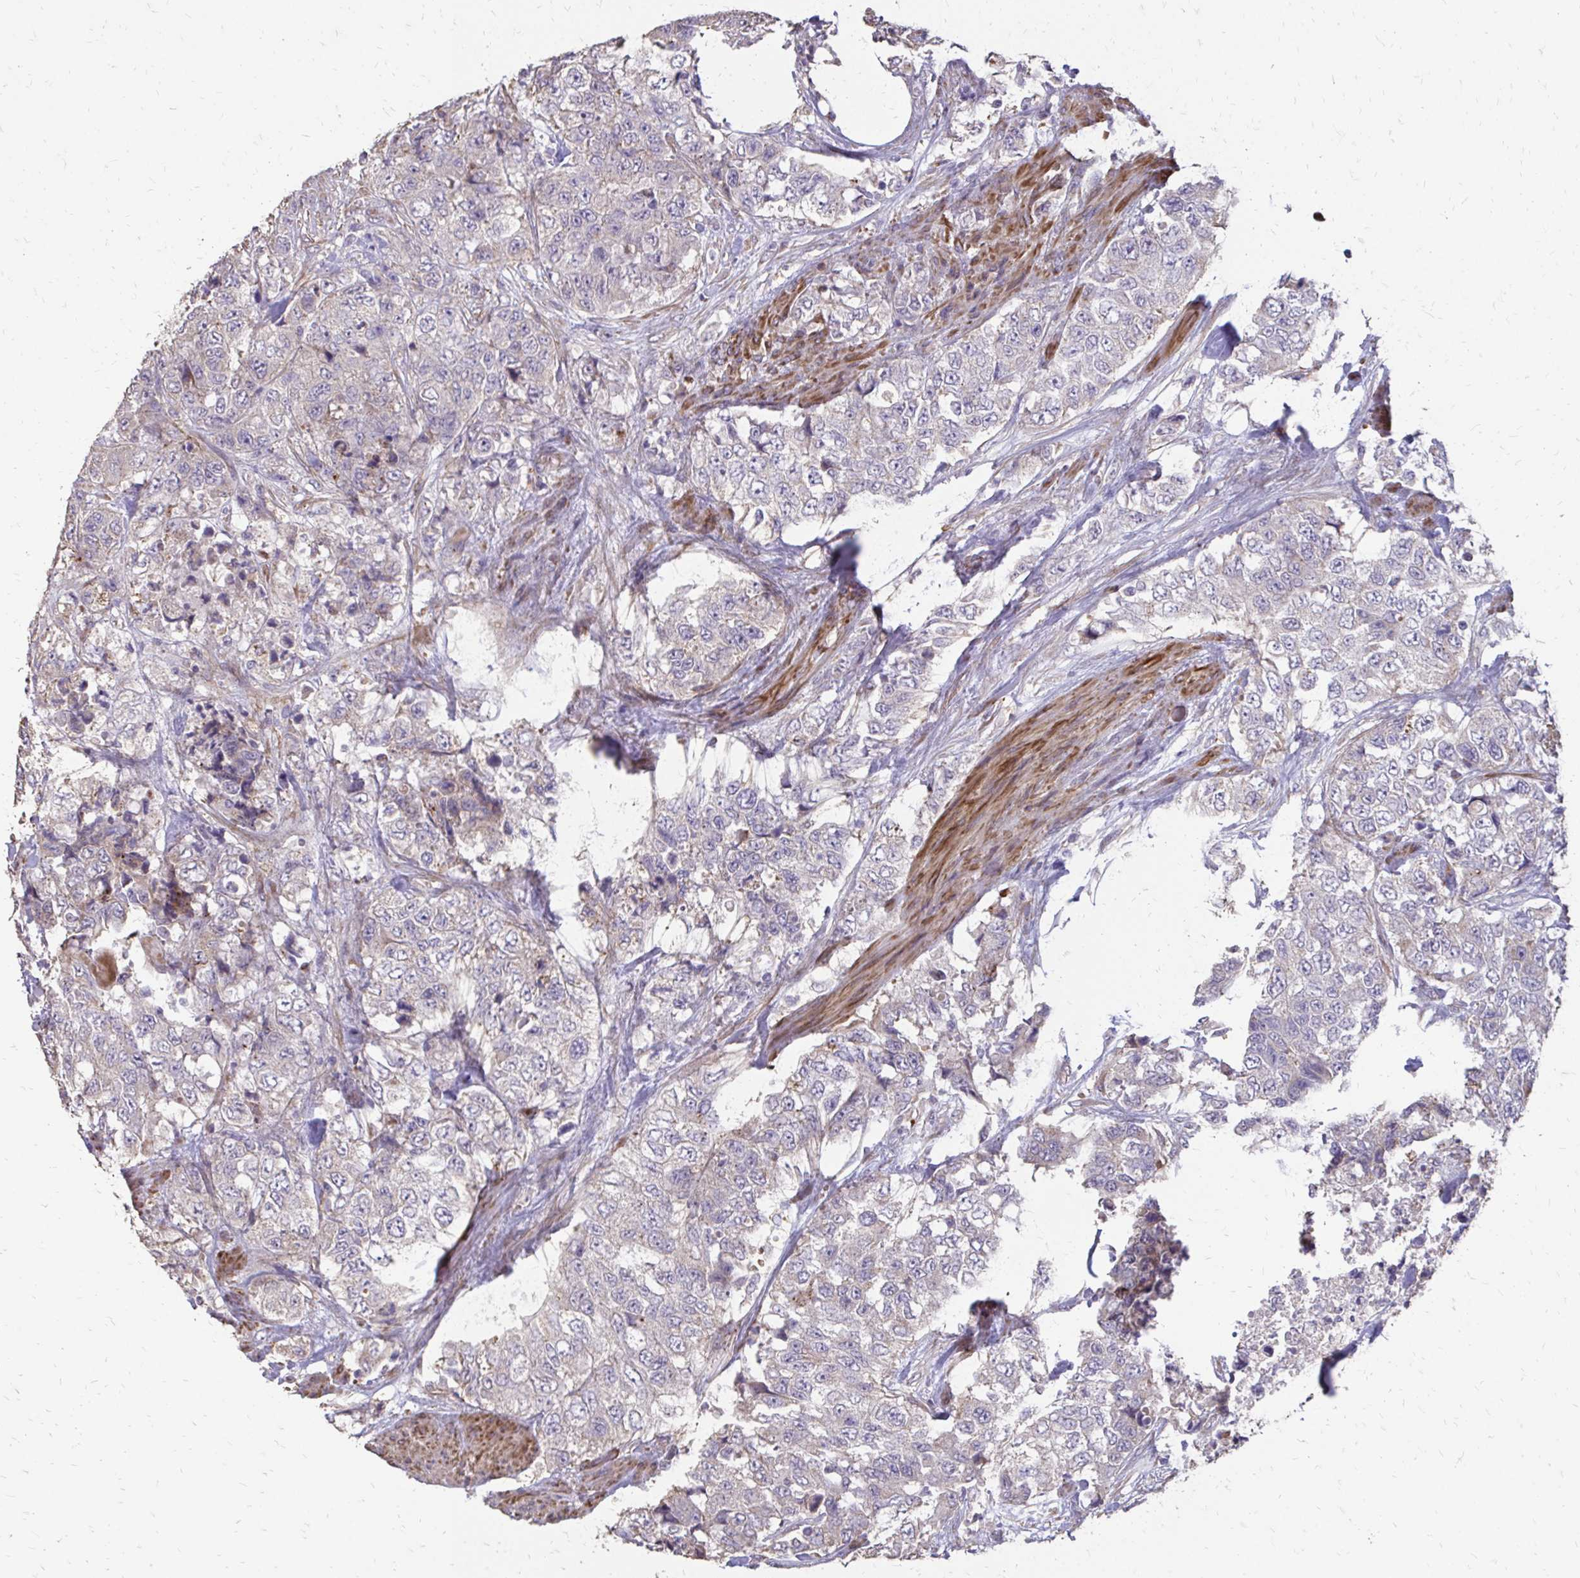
{"staining": {"intensity": "negative", "quantity": "none", "location": "none"}, "tissue": "urothelial cancer", "cell_type": "Tumor cells", "image_type": "cancer", "snomed": [{"axis": "morphology", "description": "Urothelial carcinoma, High grade"}, {"axis": "topography", "description": "Urinary bladder"}], "caption": "Tumor cells show no significant positivity in urothelial cancer.", "gene": "MYORG", "patient": {"sex": "female", "age": 78}}